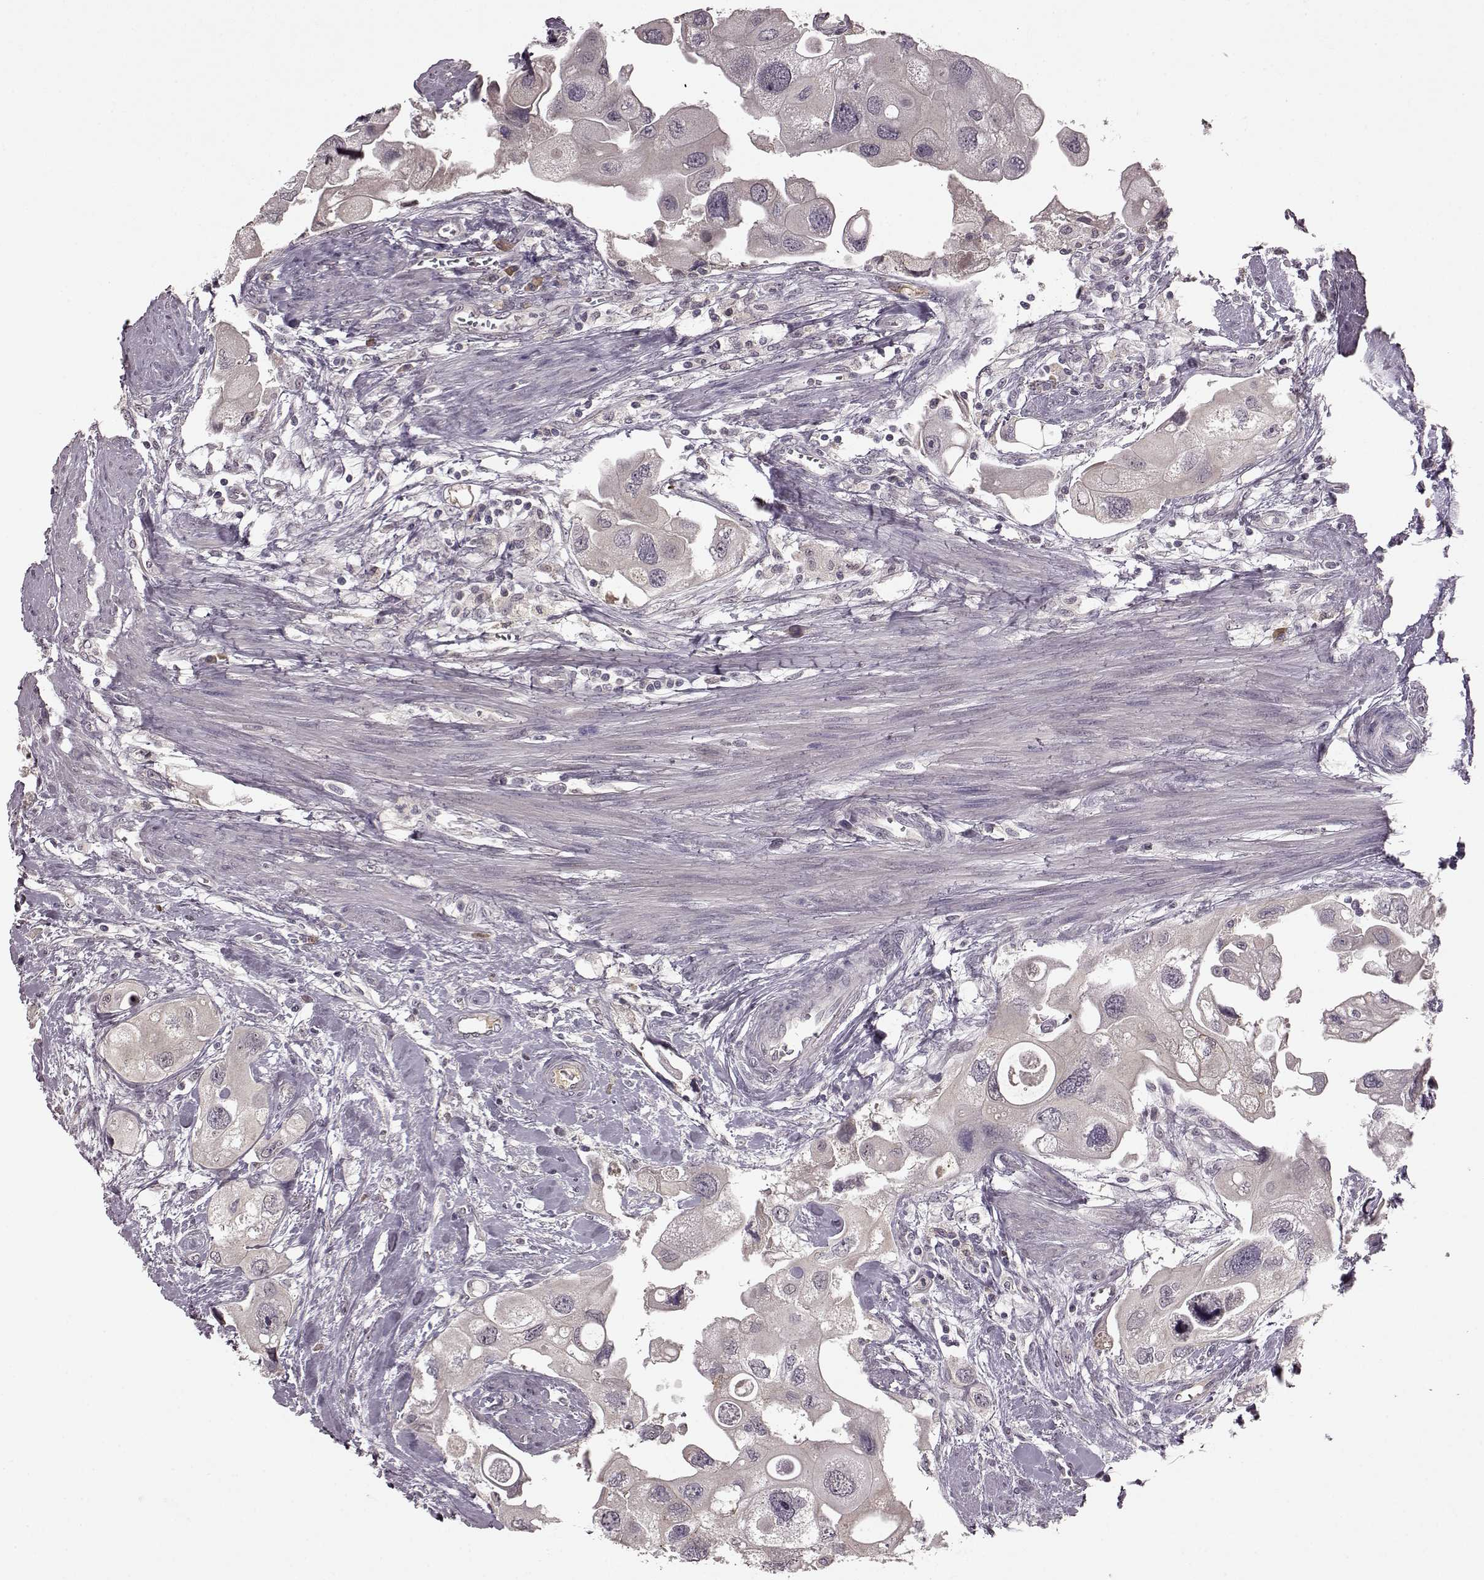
{"staining": {"intensity": "negative", "quantity": "none", "location": "none"}, "tissue": "urothelial cancer", "cell_type": "Tumor cells", "image_type": "cancer", "snomed": [{"axis": "morphology", "description": "Urothelial carcinoma, High grade"}, {"axis": "topography", "description": "Urinary bladder"}], "caption": "An image of human urothelial carcinoma (high-grade) is negative for staining in tumor cells.", "gene": "NRL", "patient": {"sex": "male", "age": 59}}